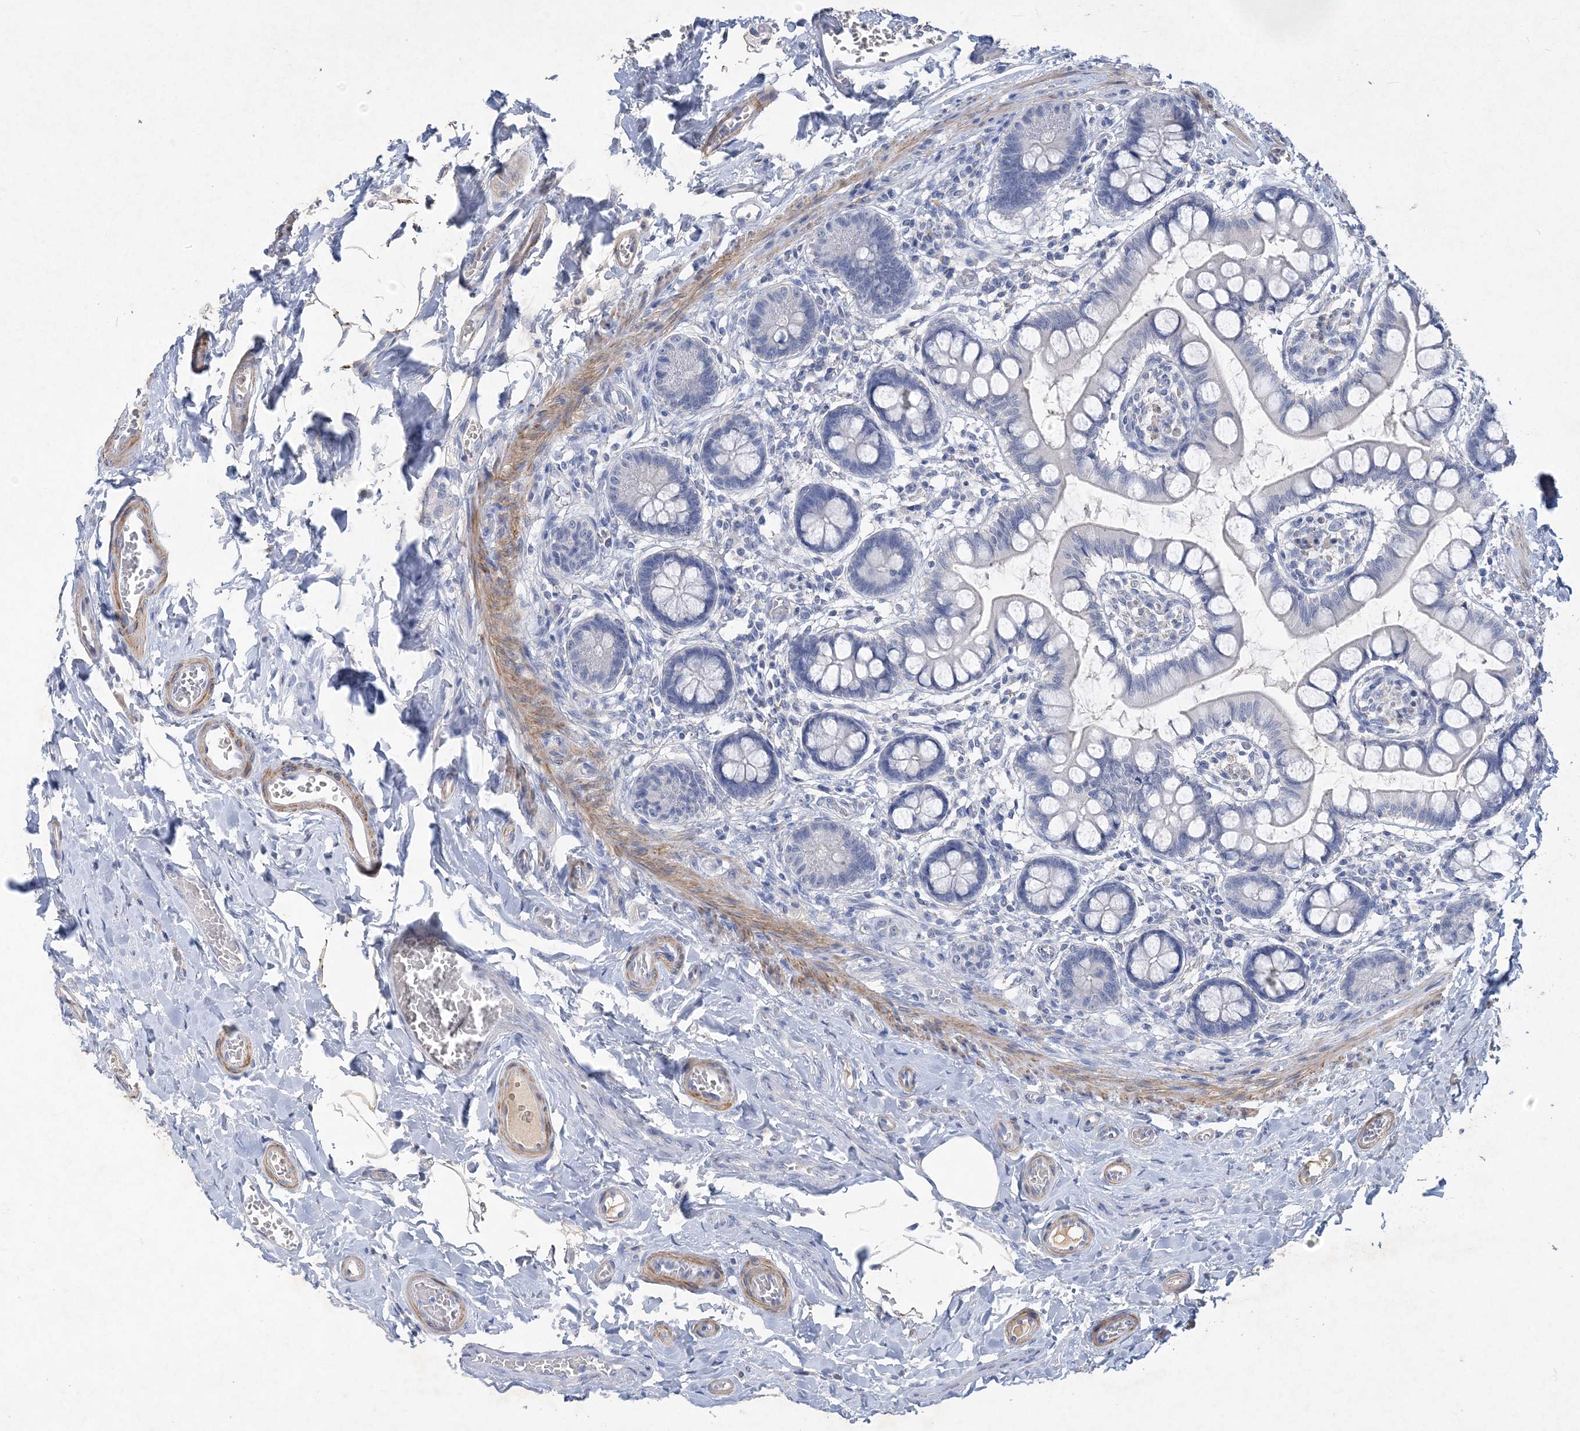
{"staining": {"intensity": "negative", "quantity": "none", "location": "none"}, "tissue": "small intestine", "cell_type": "Glandular cells", "image_type": "normal", "snomed": [{"axis": "morphology", "description": "Normal tissue, NOS"}, {"axis": "topography", "description": "Small intestine"}], "caption": "This is an immunohistochemistry (IHC) histopathology image of normal human small intestine. There is no staining in glandular cells.", "gene": "C11orf58", "patient": {"sex": "male", "age": 52}}